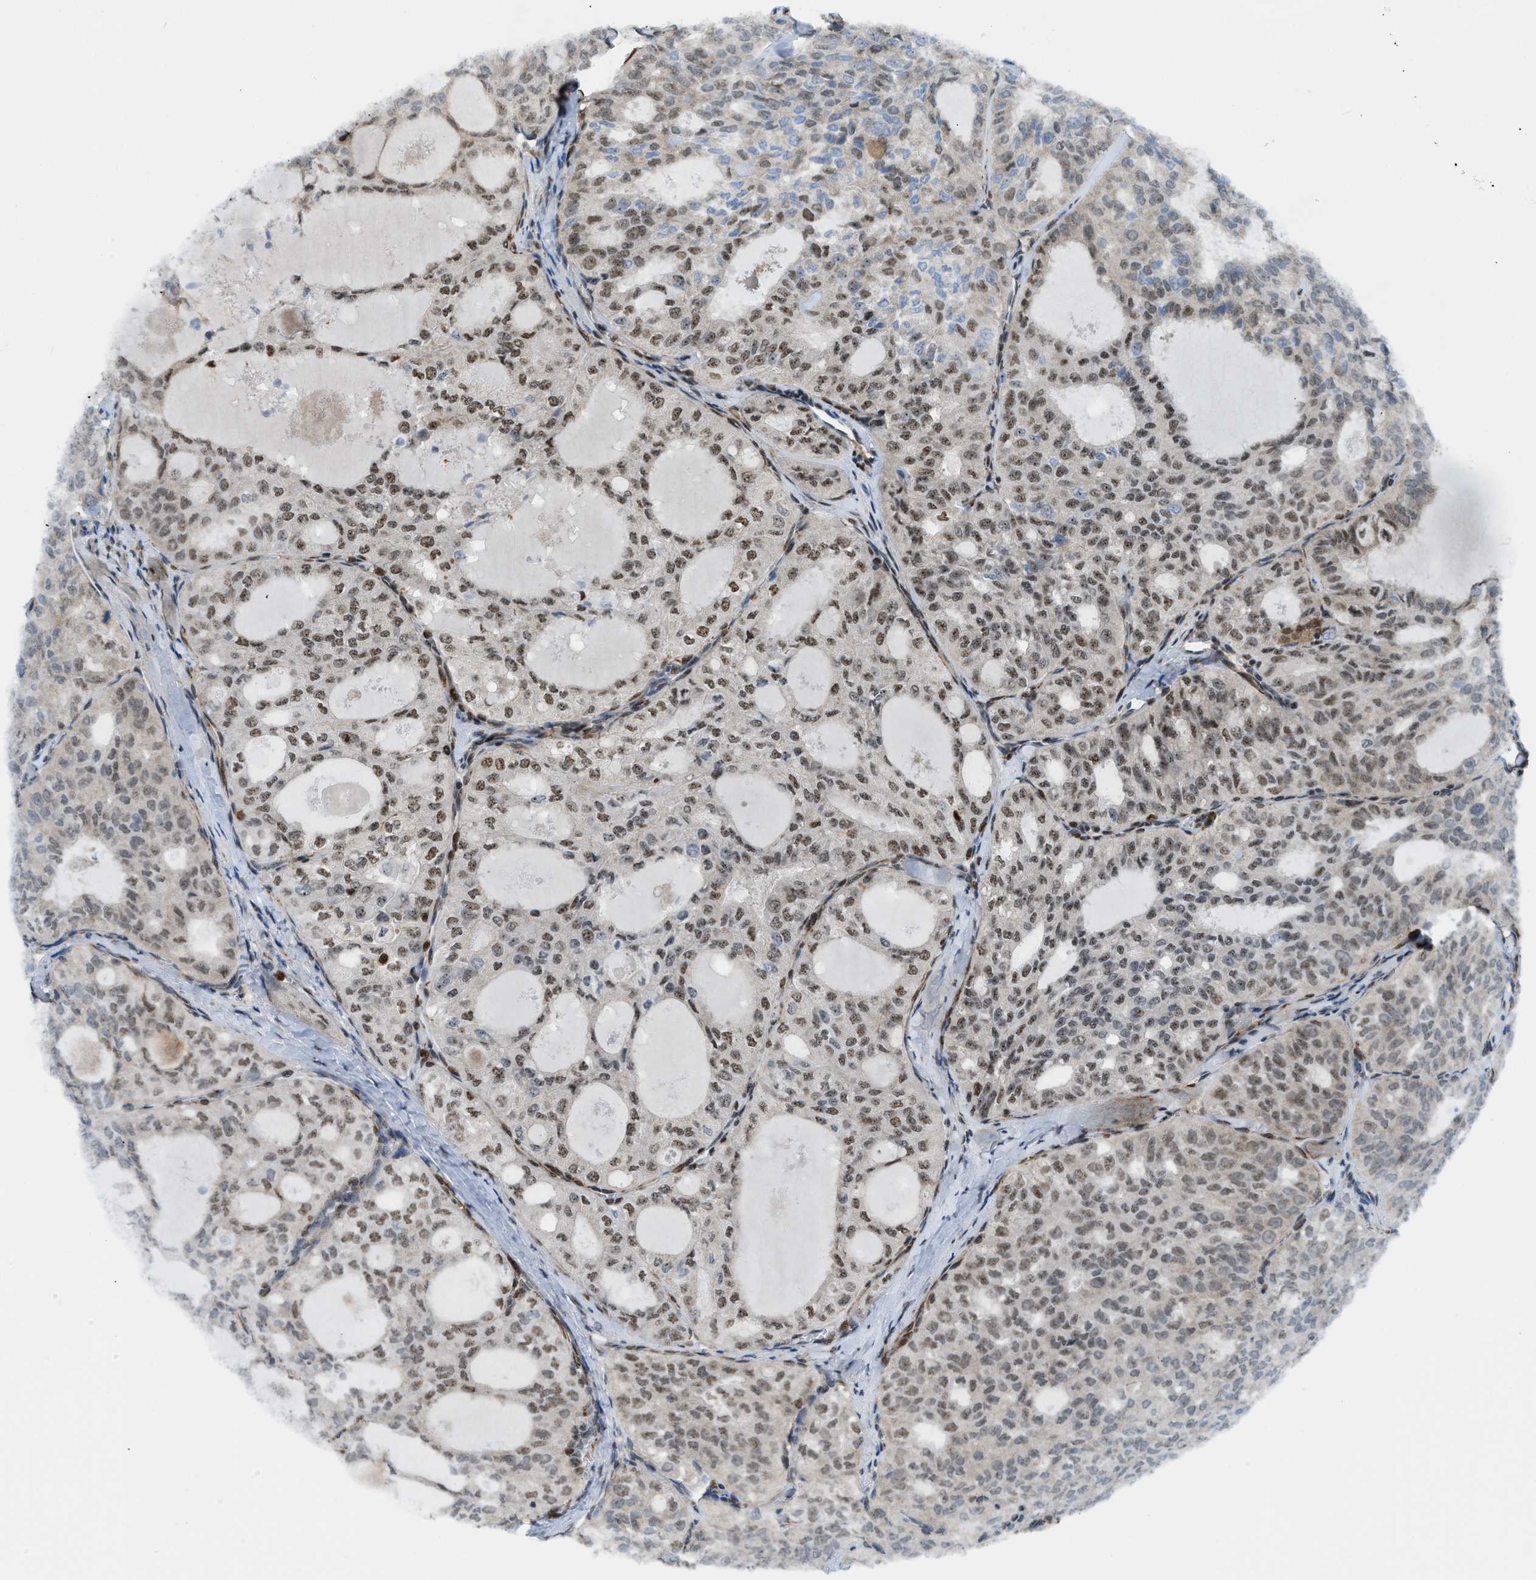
{"staining": {"intensity": "moderate", "quantity": ">75%", "location": "nuclear"}, "tissue": "thyroid cancer", "cell_type": "Tumor cells", "image_type": "cancer", "snomed": [{"axis": "morphology", "description": "Follicular adenoma carcinoma, NOS"}, {"axis": "topography", "description": "Thyroid gland"}], "caption": "This histopathology image displays IHC staining of human thyroid cancer, with medium moderate nuclear positivity in about >75% of tumor cells.", "gene": "E2F1", "patient": {"sex": "male", "age": 75}}